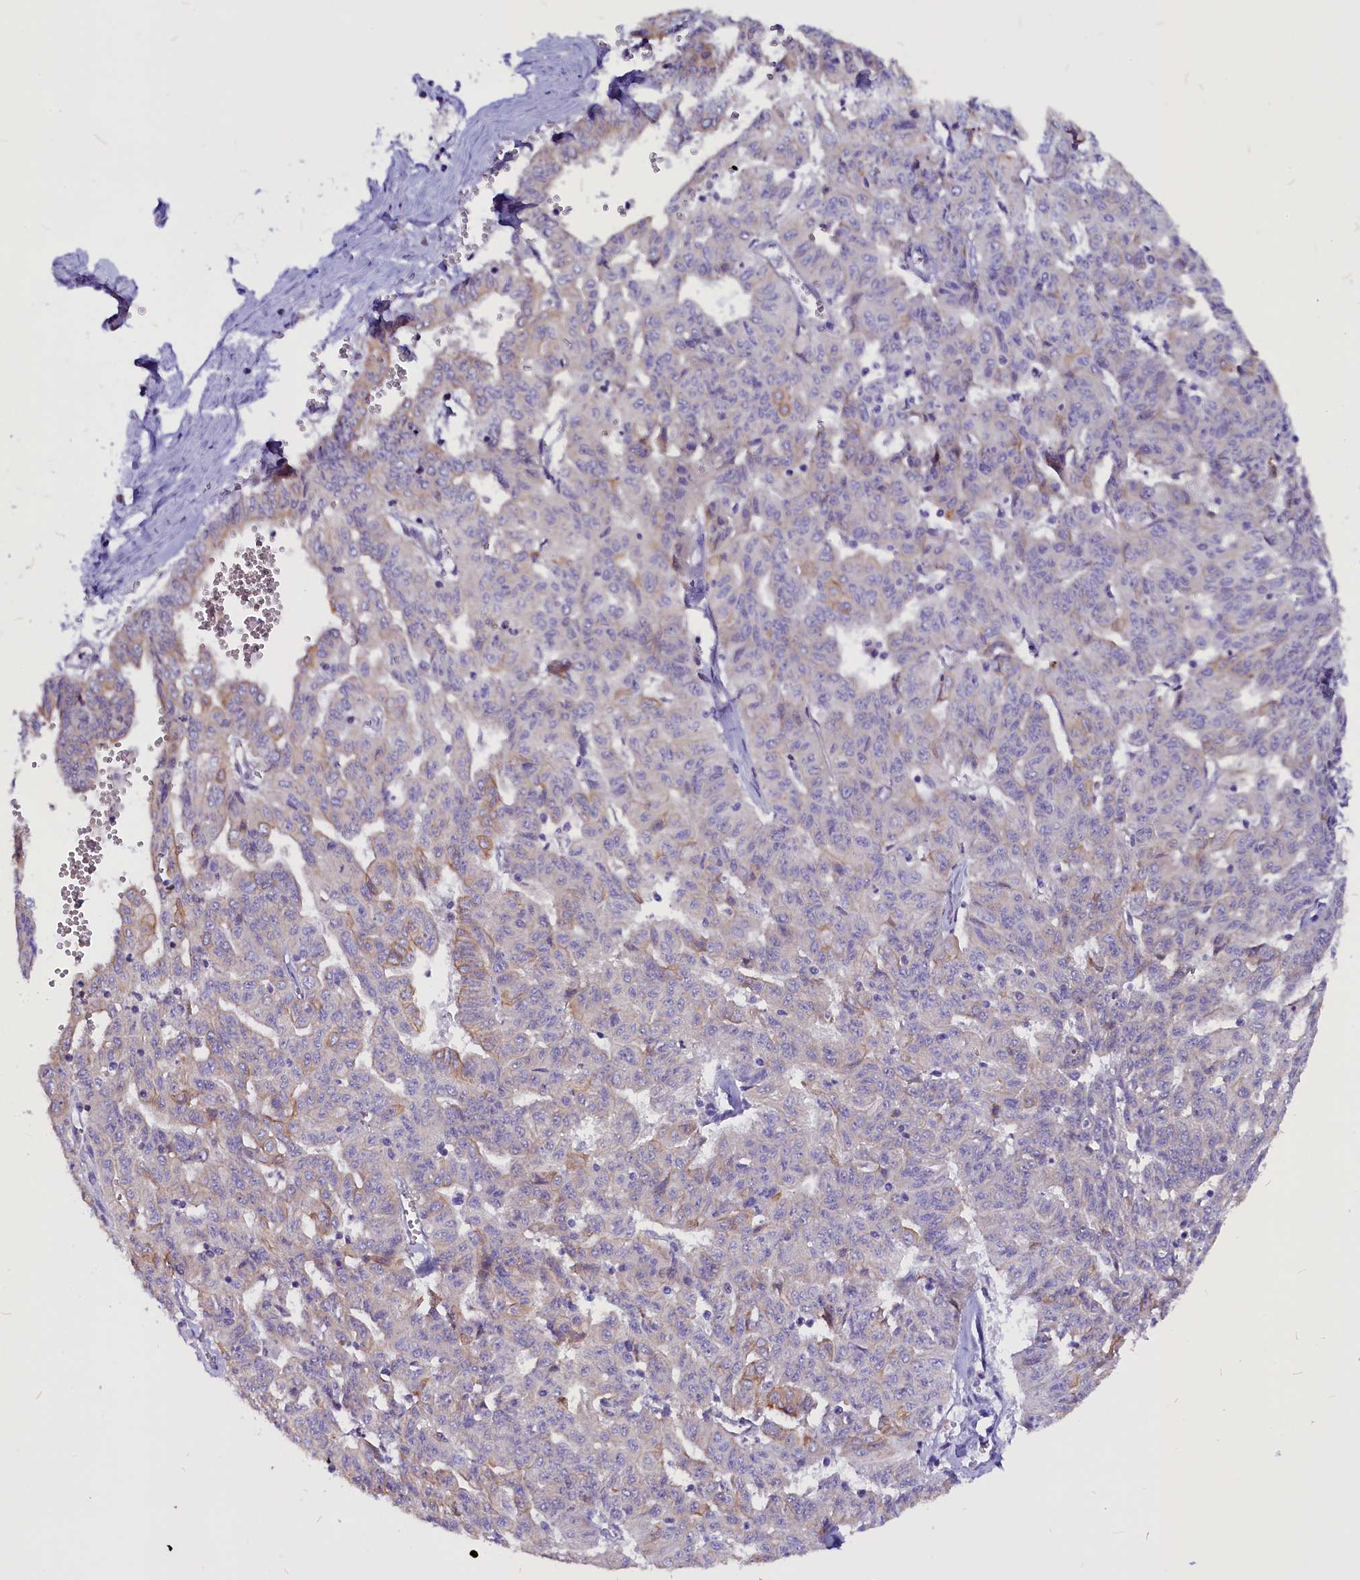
{"staining": {"intensity": "moderate", "quantity": "25%-75%", "location": "cytoplasmic/membranous"}, "tissue": "liver cancer", "cell_type": "Tumor cells", "image_type": "cancer", "snomed": [{"axis": "morphology", "description": "Cholangiocarcinoma"}, {"axis": "topography", "description": "Liver"}], "caption": "IHC of human liver cholangiocarcinoma shows medium levels of moderate cytoplasmic/membranous staining in about 25%-75% of tumor cells. (DAB = brown stain, brightfield microscopy at high magnification).", "gene": "CEP170", "patient": {"sex": "female", "age": 77}}